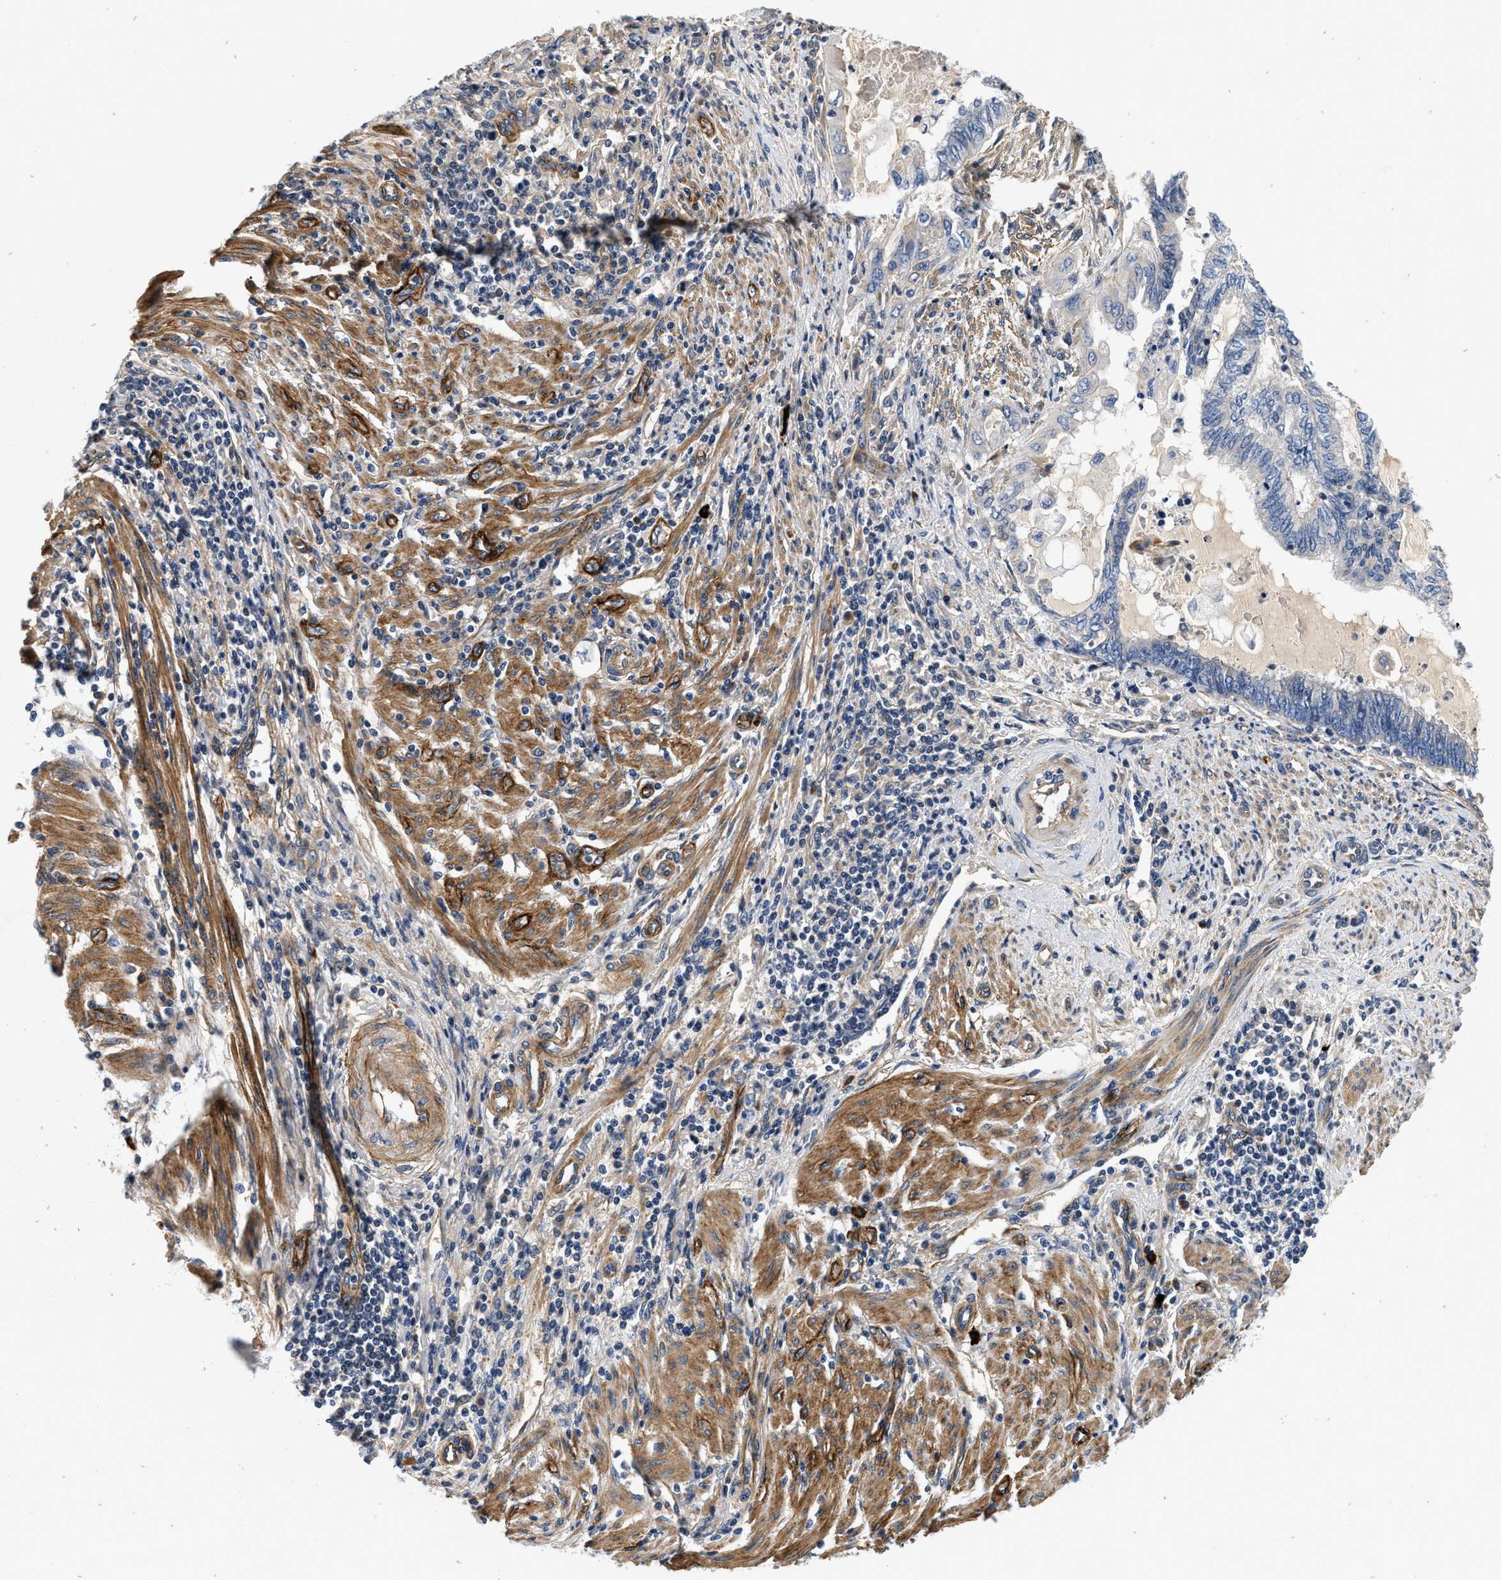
{"staining": {"intensity": "negative", "quantity": "none", "location": "none"}, "tissue": "endometrial cancer", "cell_type": "Tumor cells", "image_type": "cancer", "snomed": [{"axis": "morphology", "description": "Adenocarcinoma, NOS"}, {"axis": "topography", "description": "Uterus"}, {"axis": "topography", "description": "Endometrium"}], "caption": "High magnification brightfield microscopy of endometrial cancer (adenocarcinoma) stained with DAB (3,3'-diaminobenzidine) (brown) and counterstained with hematoxylin (blue): tumor cells show no significant expression.", "gene": "NME6", "patient": {"sex": "female", "age": 70}}